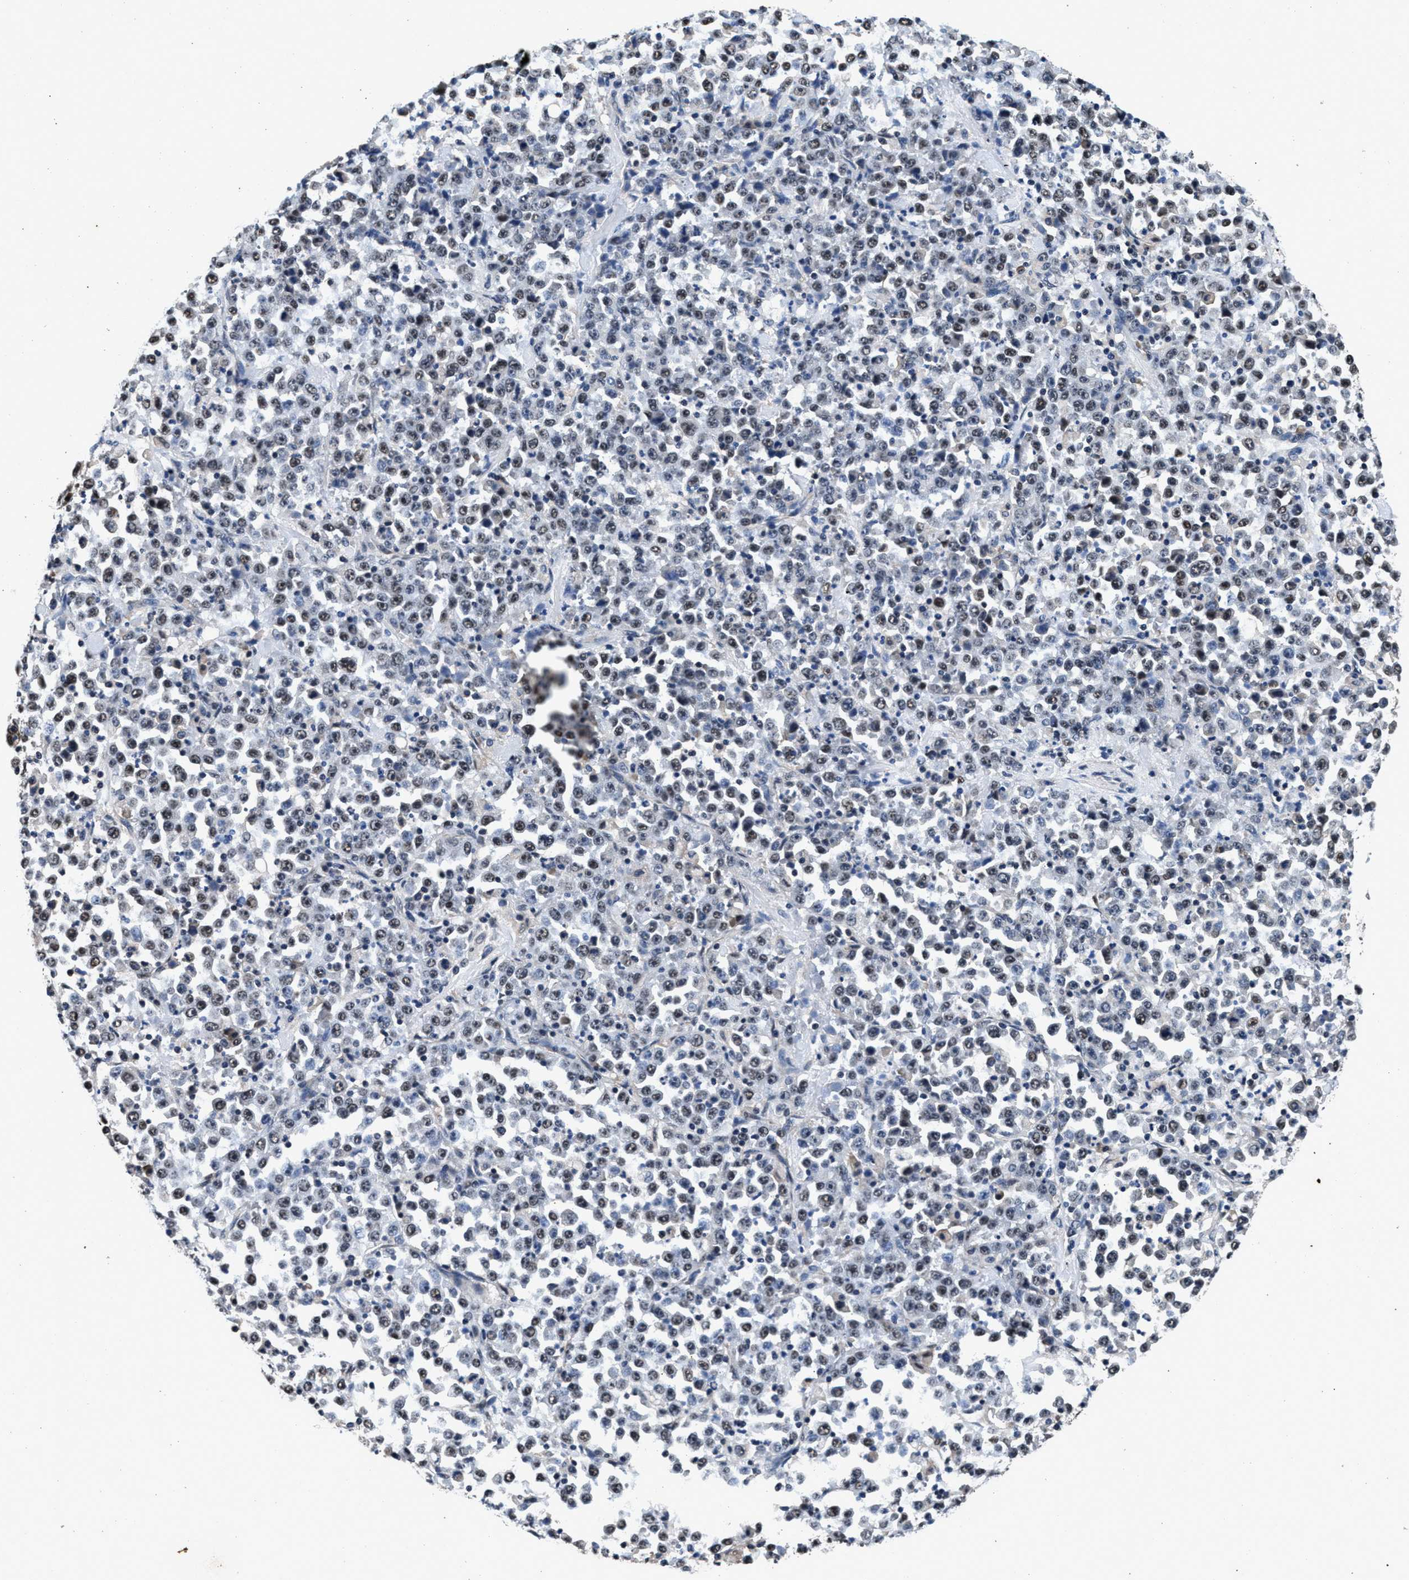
{"staining": {"intensity": "moderate", "quantity": "25%-75%", "location": "nuclear"}, "tissue": "stomach cancer", "cell_type": "Tumor cells", "image_type": "cancer", "snomed": [{"axis": "morphology", "description": "Normal tissue, NOS"}, {"axis": "morphology", "description": "Adenocarcinoma, NOS"}, {"axis": "topography", "description": "Stomach, upper"}, {"axis": "topography", "description": "Stomach"}], "caption": "Moderate nuclear staining is identified in about 25%-75% of tumor cells in stomach cancer. Immunohistochemistry stains the protein in brown and the nuclei are stained blue.", "gene": "USP16", "patient": {"sex": "male", "age": 59}}